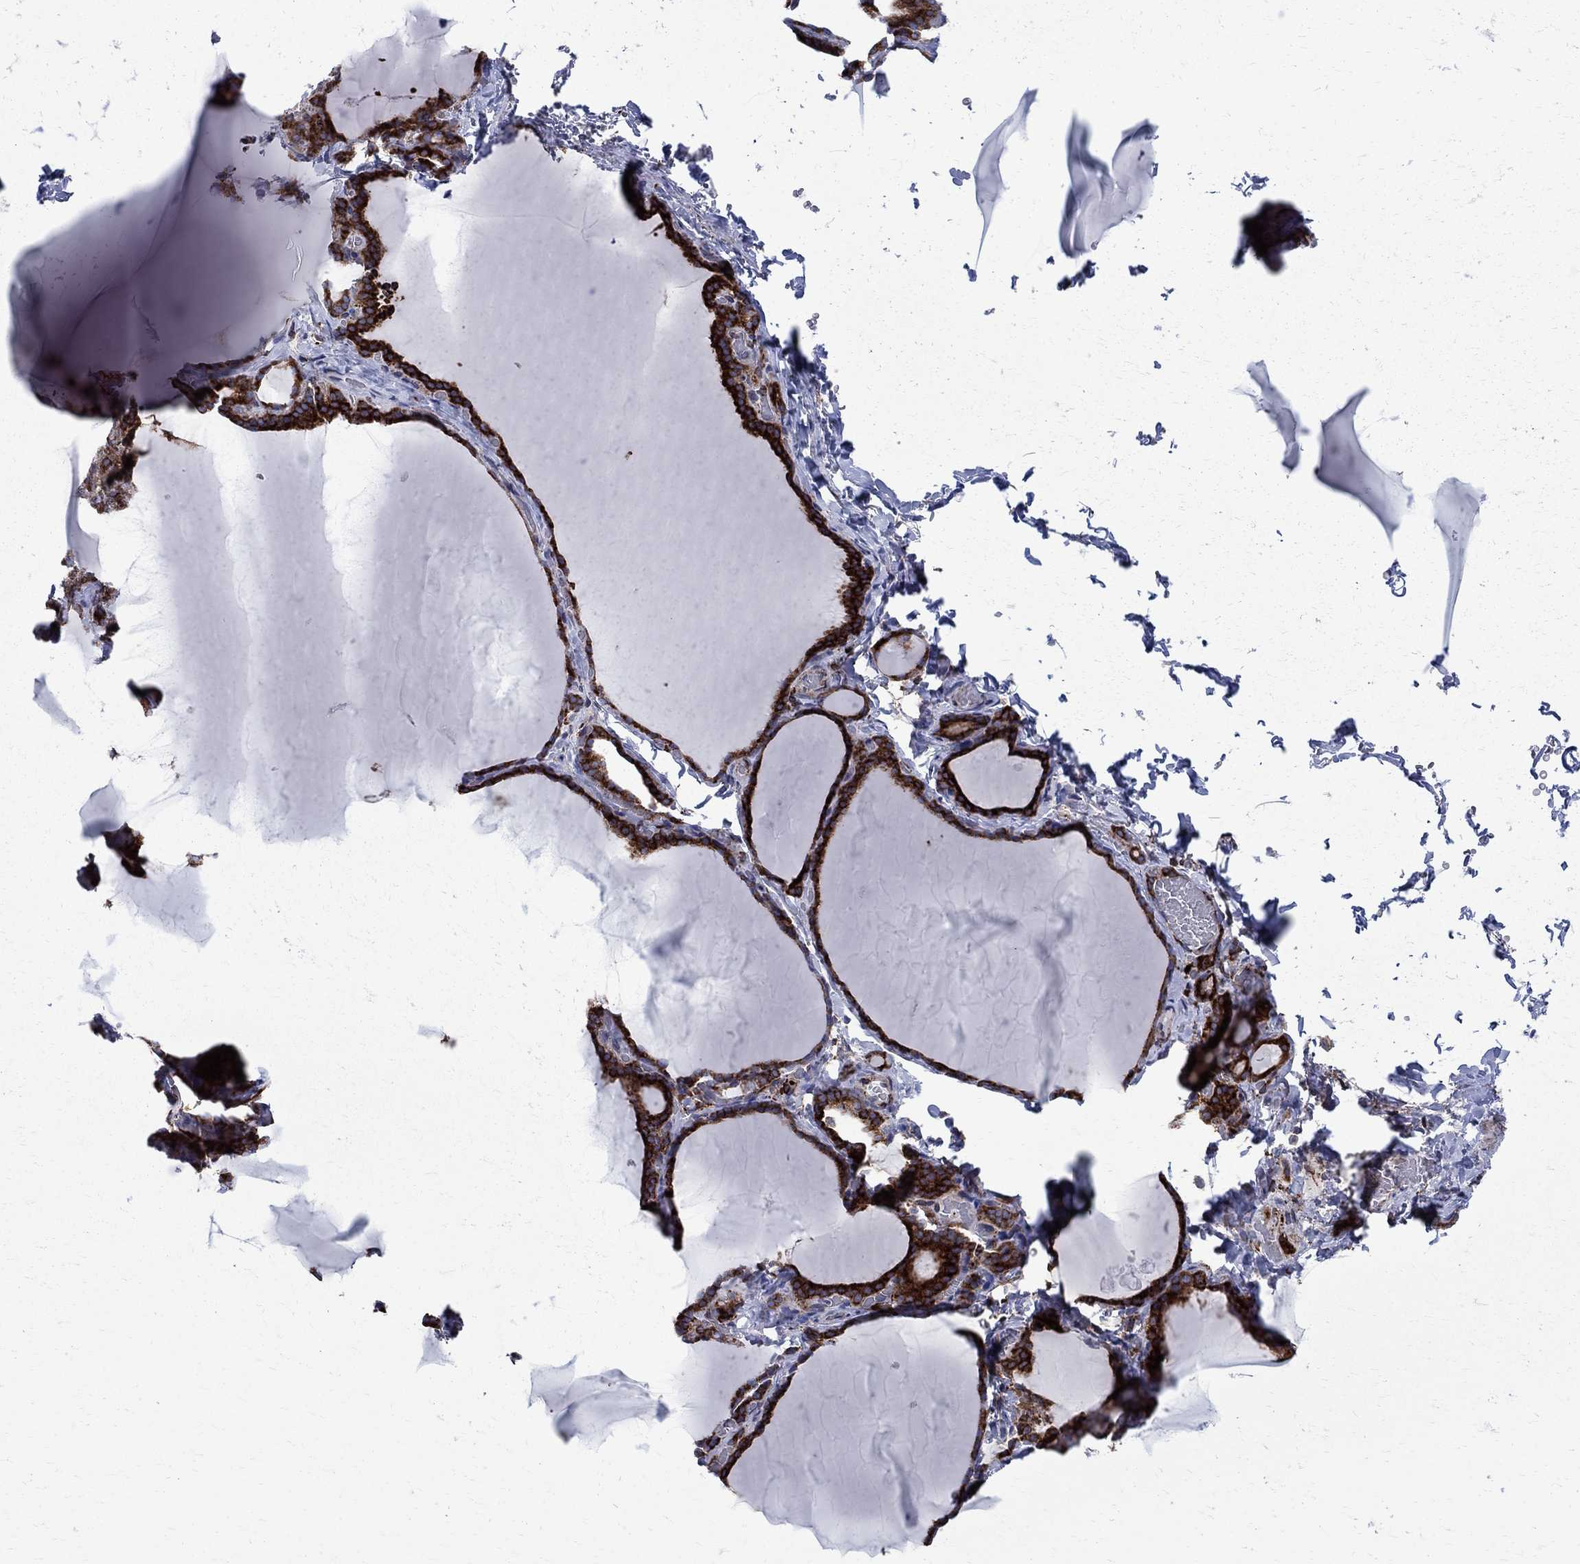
{"staining": {"intensity": "strong", "quantity": ">75%", "location": "cytoplasmic/membranous"}, "tissue": "thyroid gland", "cell_type": "Glandular cells", "image_type": "normal", "snomed": [{"axis": "morphology", "description": "Normal tissue, NOS"}, {"axis": "morphology", "description": "Hyperplasia, NOS"}, {"axis": "topography", "description": "Thyroid gland"}], "caption": "Thyroid gland stained for a protein (brown) exhibits strong cytoplasmic/membranous positive positivity in approximately >75% of glandular cells.", "gene": "CAB39L", "patient": {"sex": "female", "age": 27}}